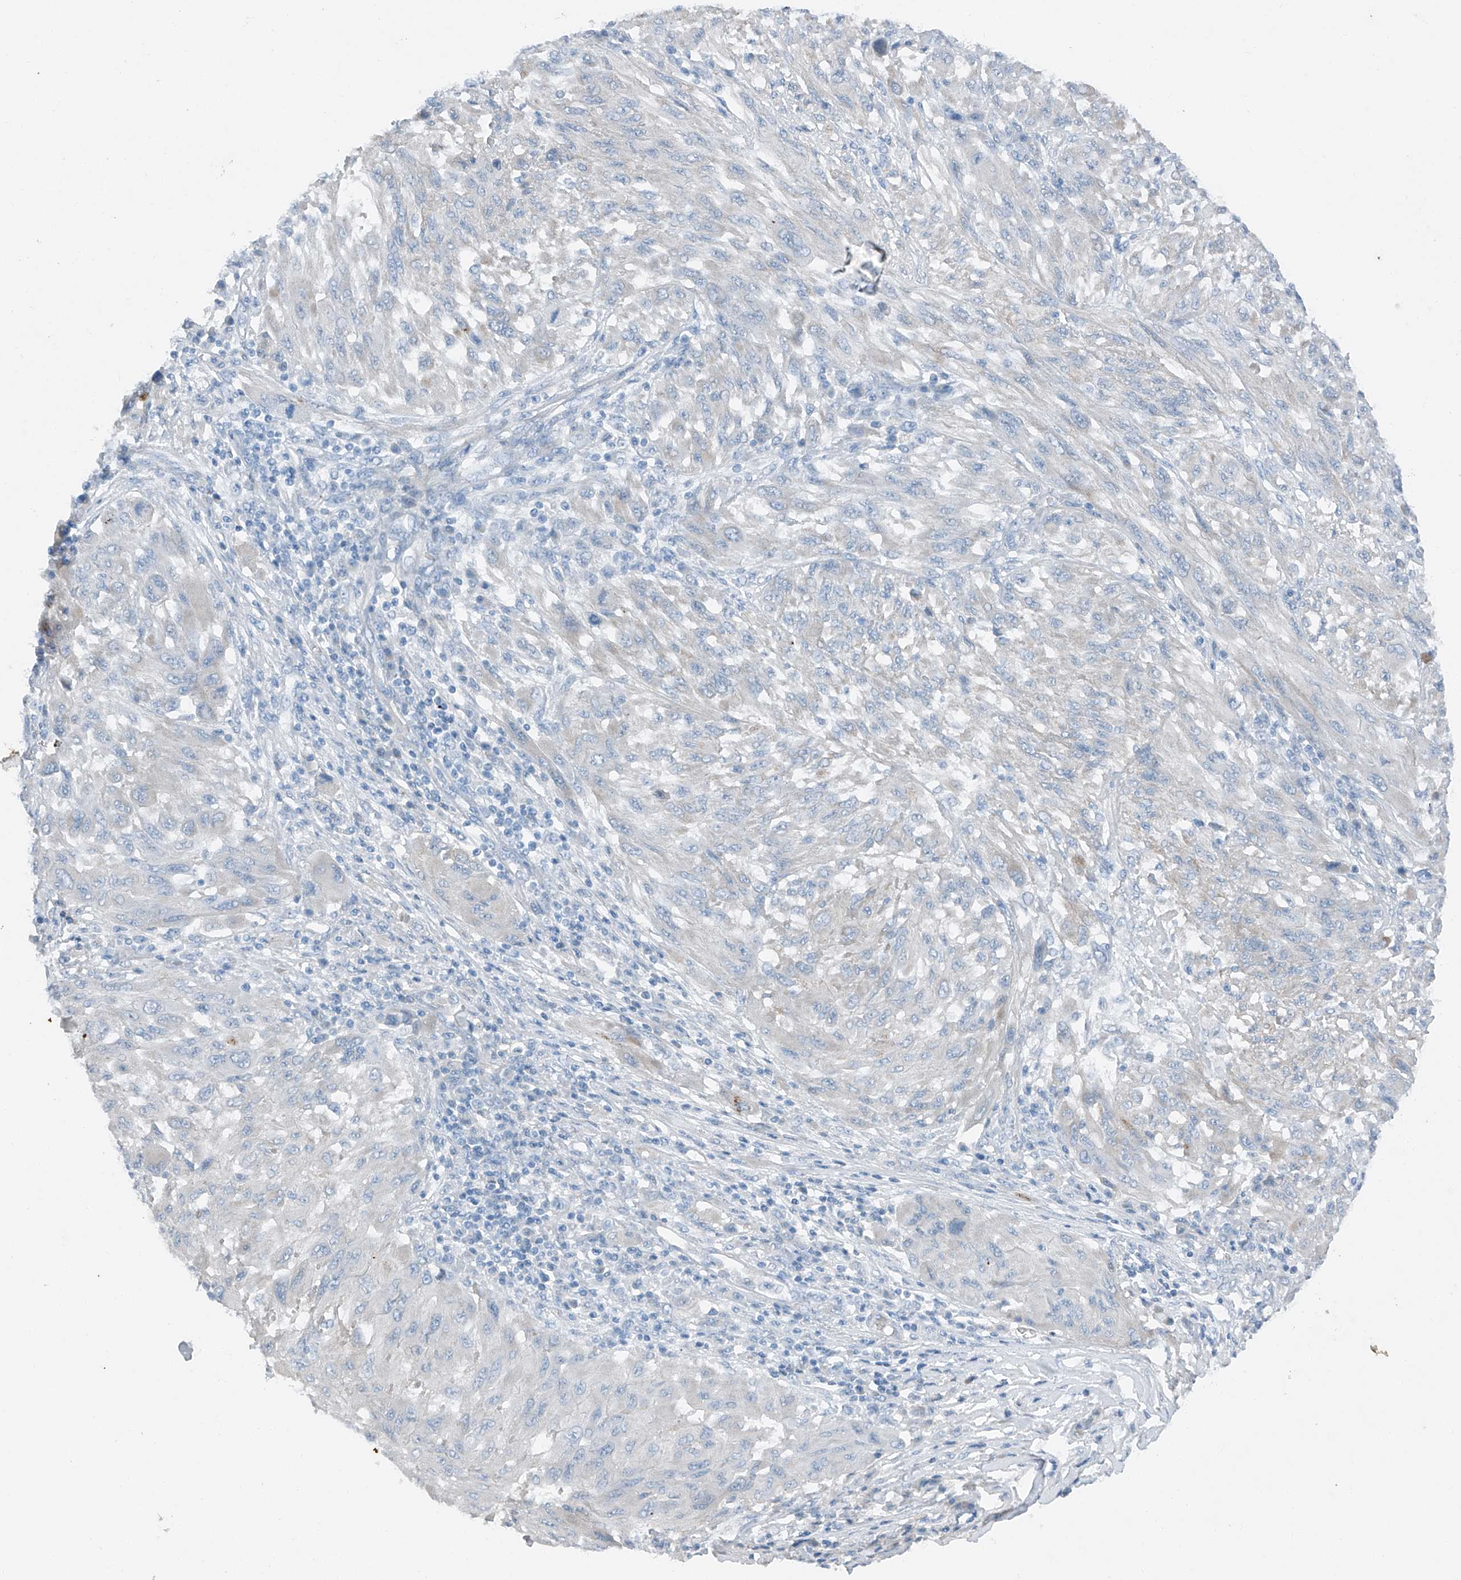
{"staining": {"intensity": "negative", "quantity": "none", "location": "none"}, "tissue": "melanoma", "cell_type": "Tumor cells", "image_type": "cancer", "snomed": [{"axis": "morphology", "description": "Malignant melanoma, NOS"}, {"axis": "topography", "description": "Skin"}], "caption": "Melanoma was stained to show a protein in brown. There is no significant expression in tumor cells.", "gene": "MDGA1", "patient": {"sex": "female", "age": 91}}